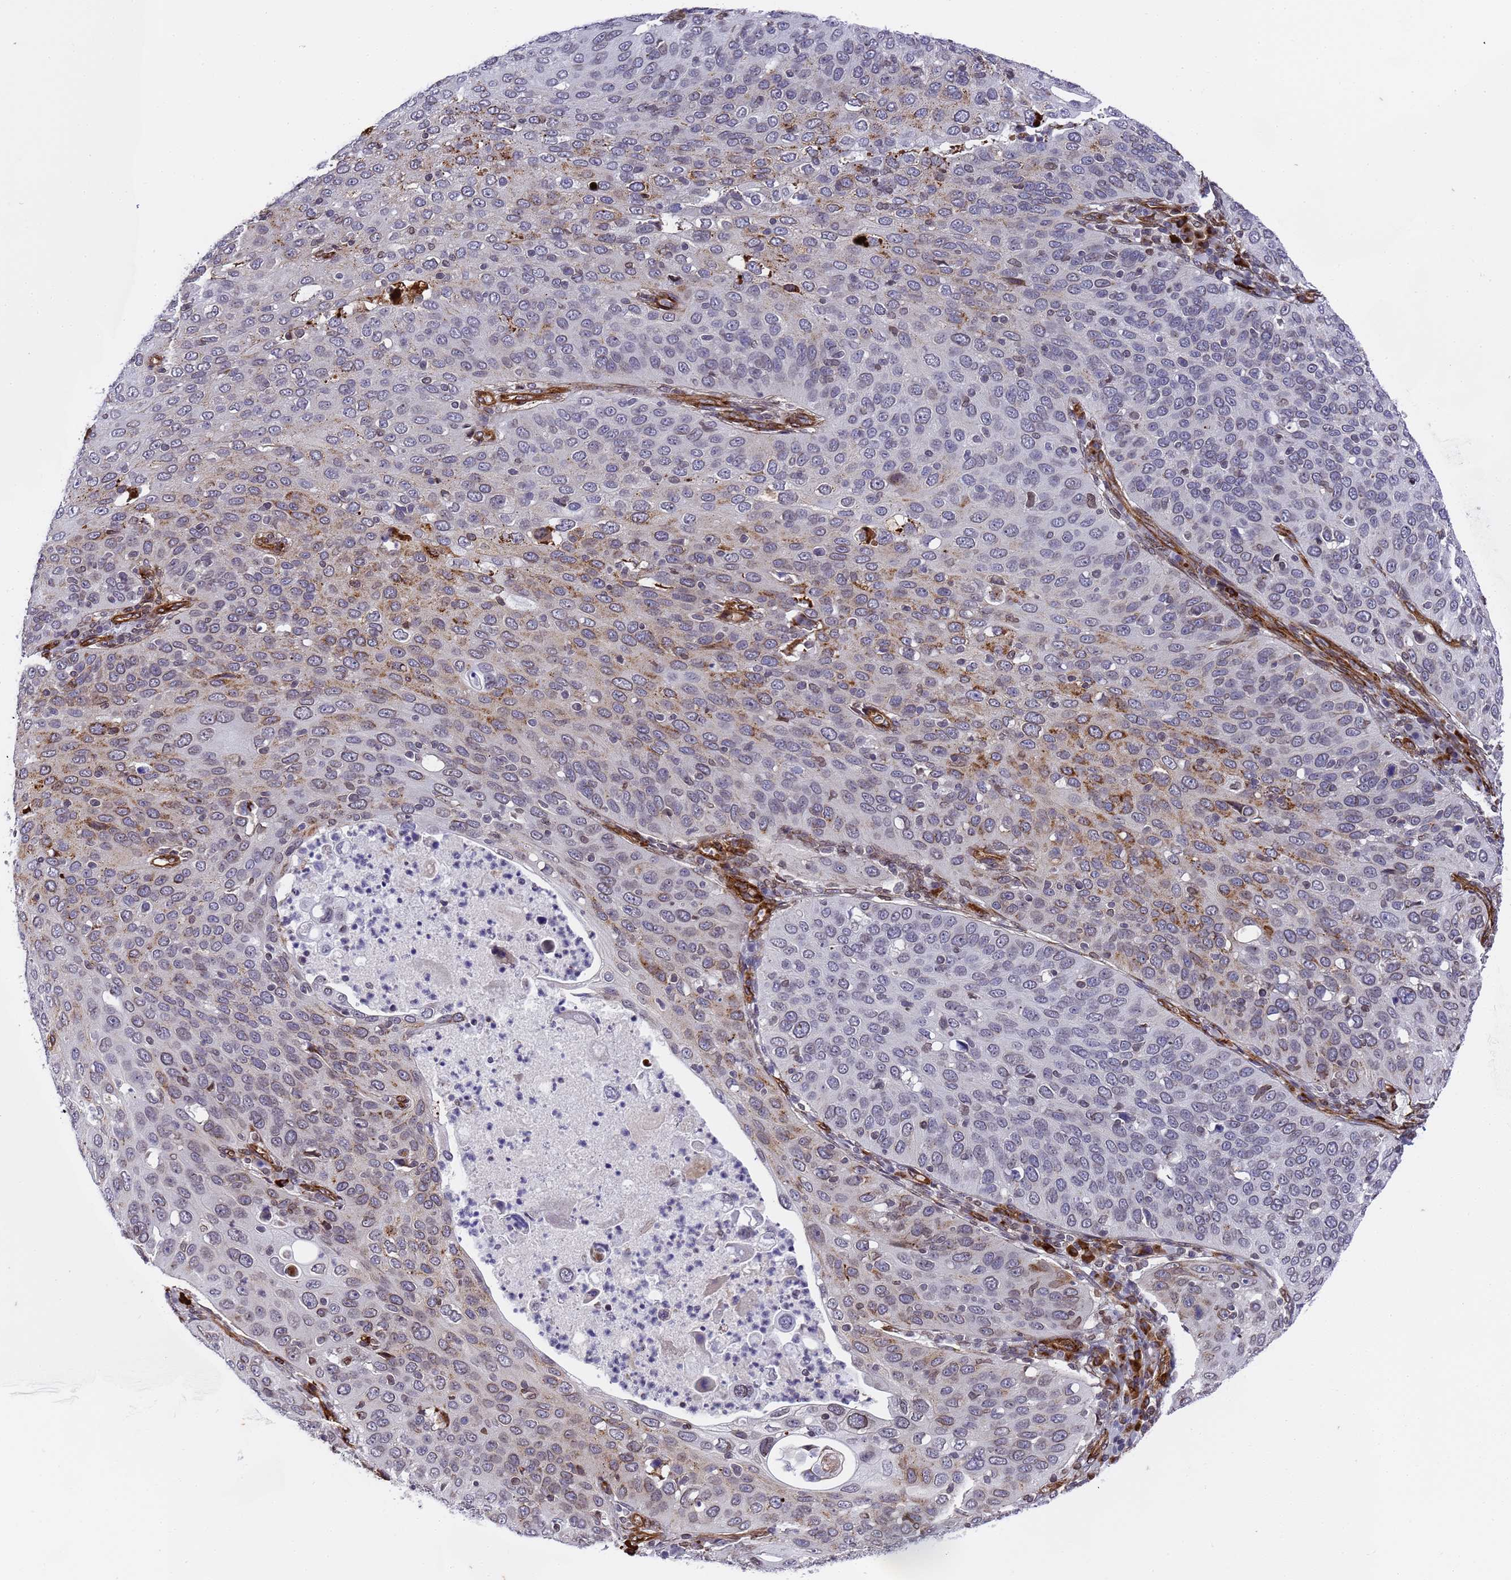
{"staining": {"intensity": "moderate", "quantity": "25%-75%", "location": "cytoplasmic/membranous"}, "tissue": "cervical cancer", "cell_type": "Tumor cells", "image_type": "cancer", "snomed": [{"axis": "morphology", "description": "Squamous cell carcinoma, NOS"}, {"axis": "topography", "description": "Cervix"}], "caption": "Cervical cancer stained with a brown dye exhibits moderate cytoplasmic/membranous positive positivity in about 25%-75% of tumor cells.", "gene": "IGFBP7", "patient": {"sex": "female", "age": 36}}